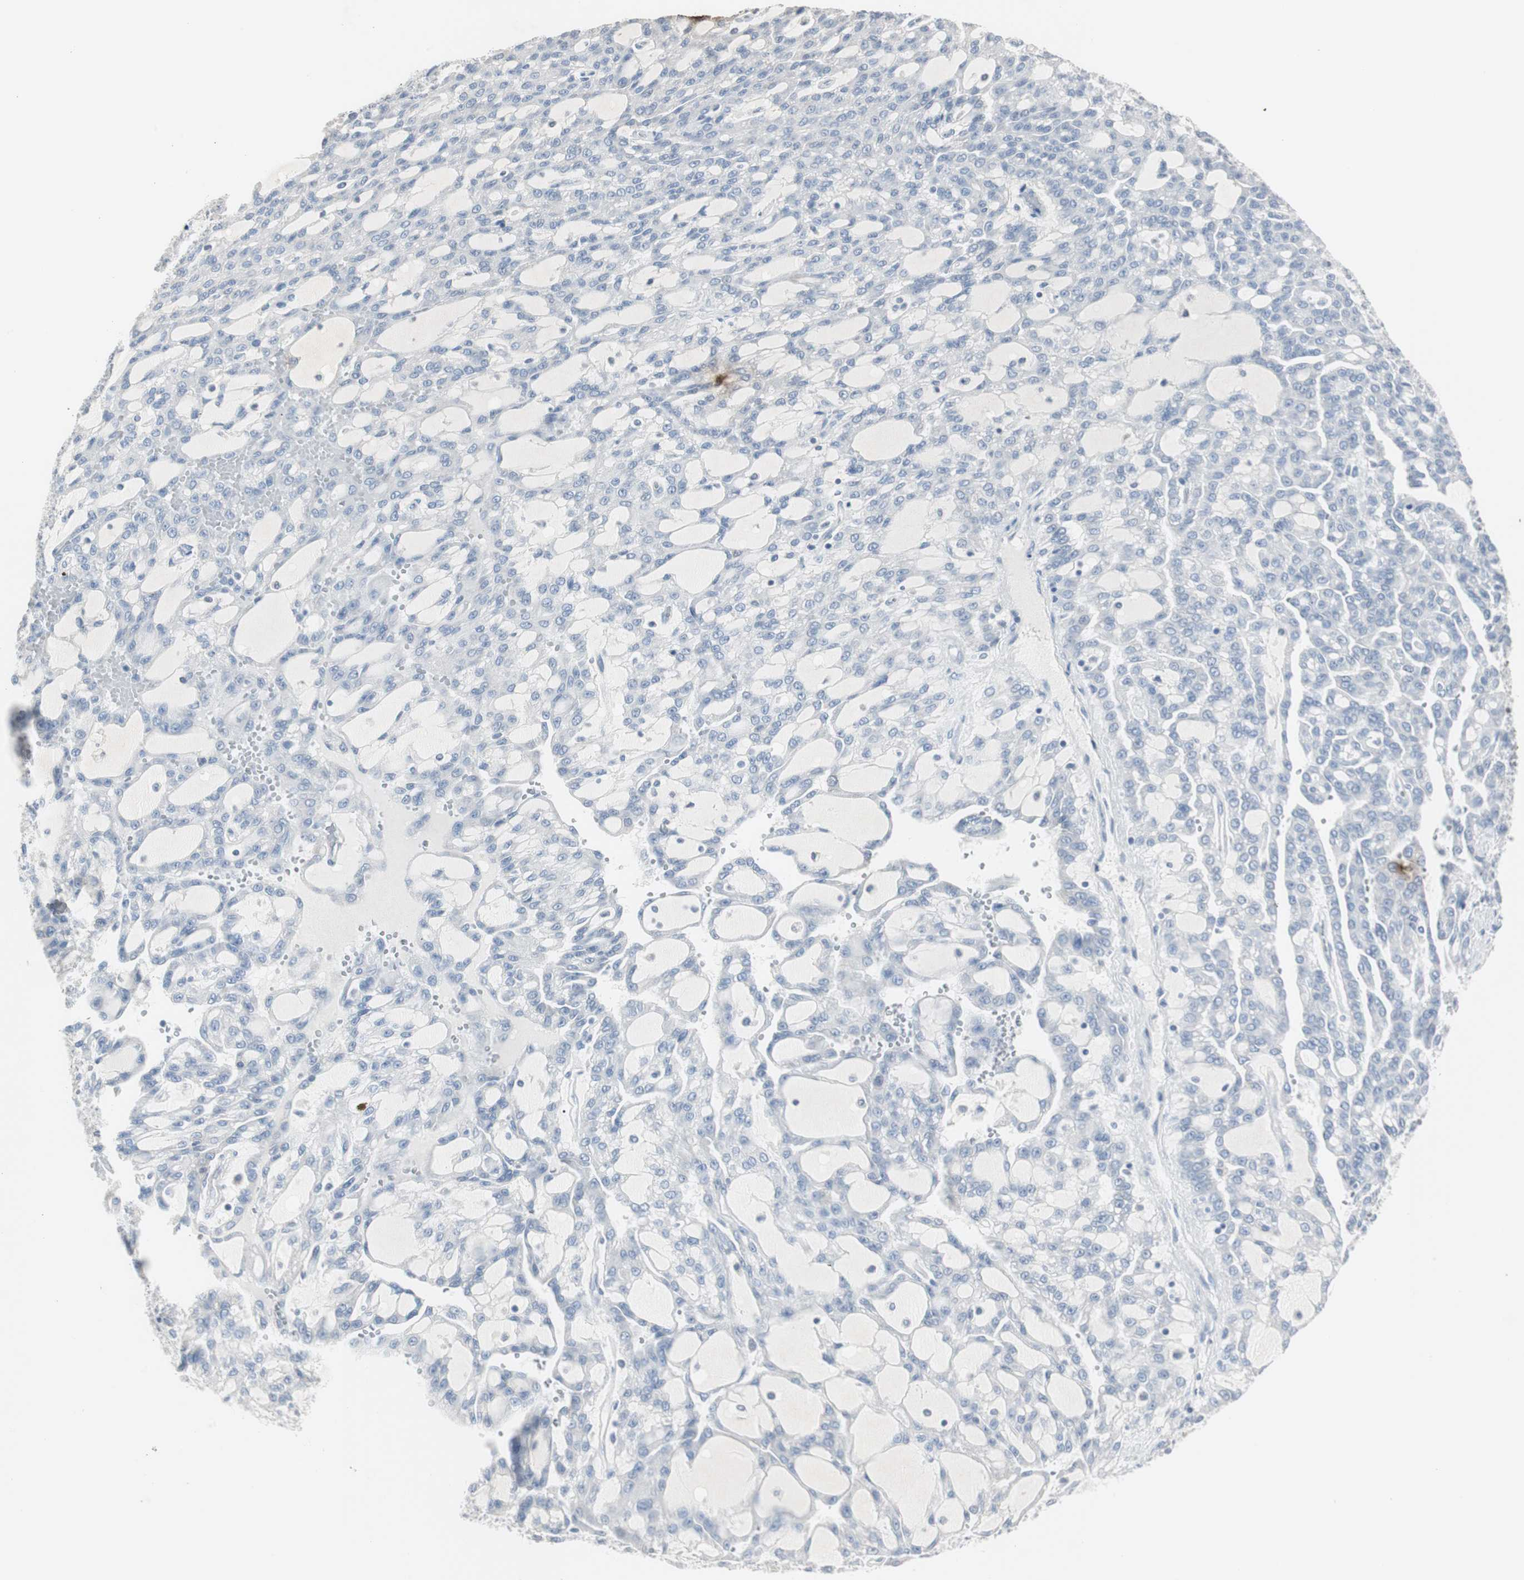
{"staining": {"intensity": "negative", "quantity": "none", "location": "none"}, "tissue": "renal cancer", "cell_type": "Tumor cells", "image_type": "cancer", "snomed": [{"axis": "morphology", "description": "Adenocarcinoma, NOS"}, {"axis": "topography", "description": "Kidney"}], "caption": "DAB (3,3'-diaminobenzidine) immunohistochemical staining of human renal cancer demonstrates no significant expression in tumor cells.", "gene": "TK1", "patient": {"sex": "male", "age": 63}}